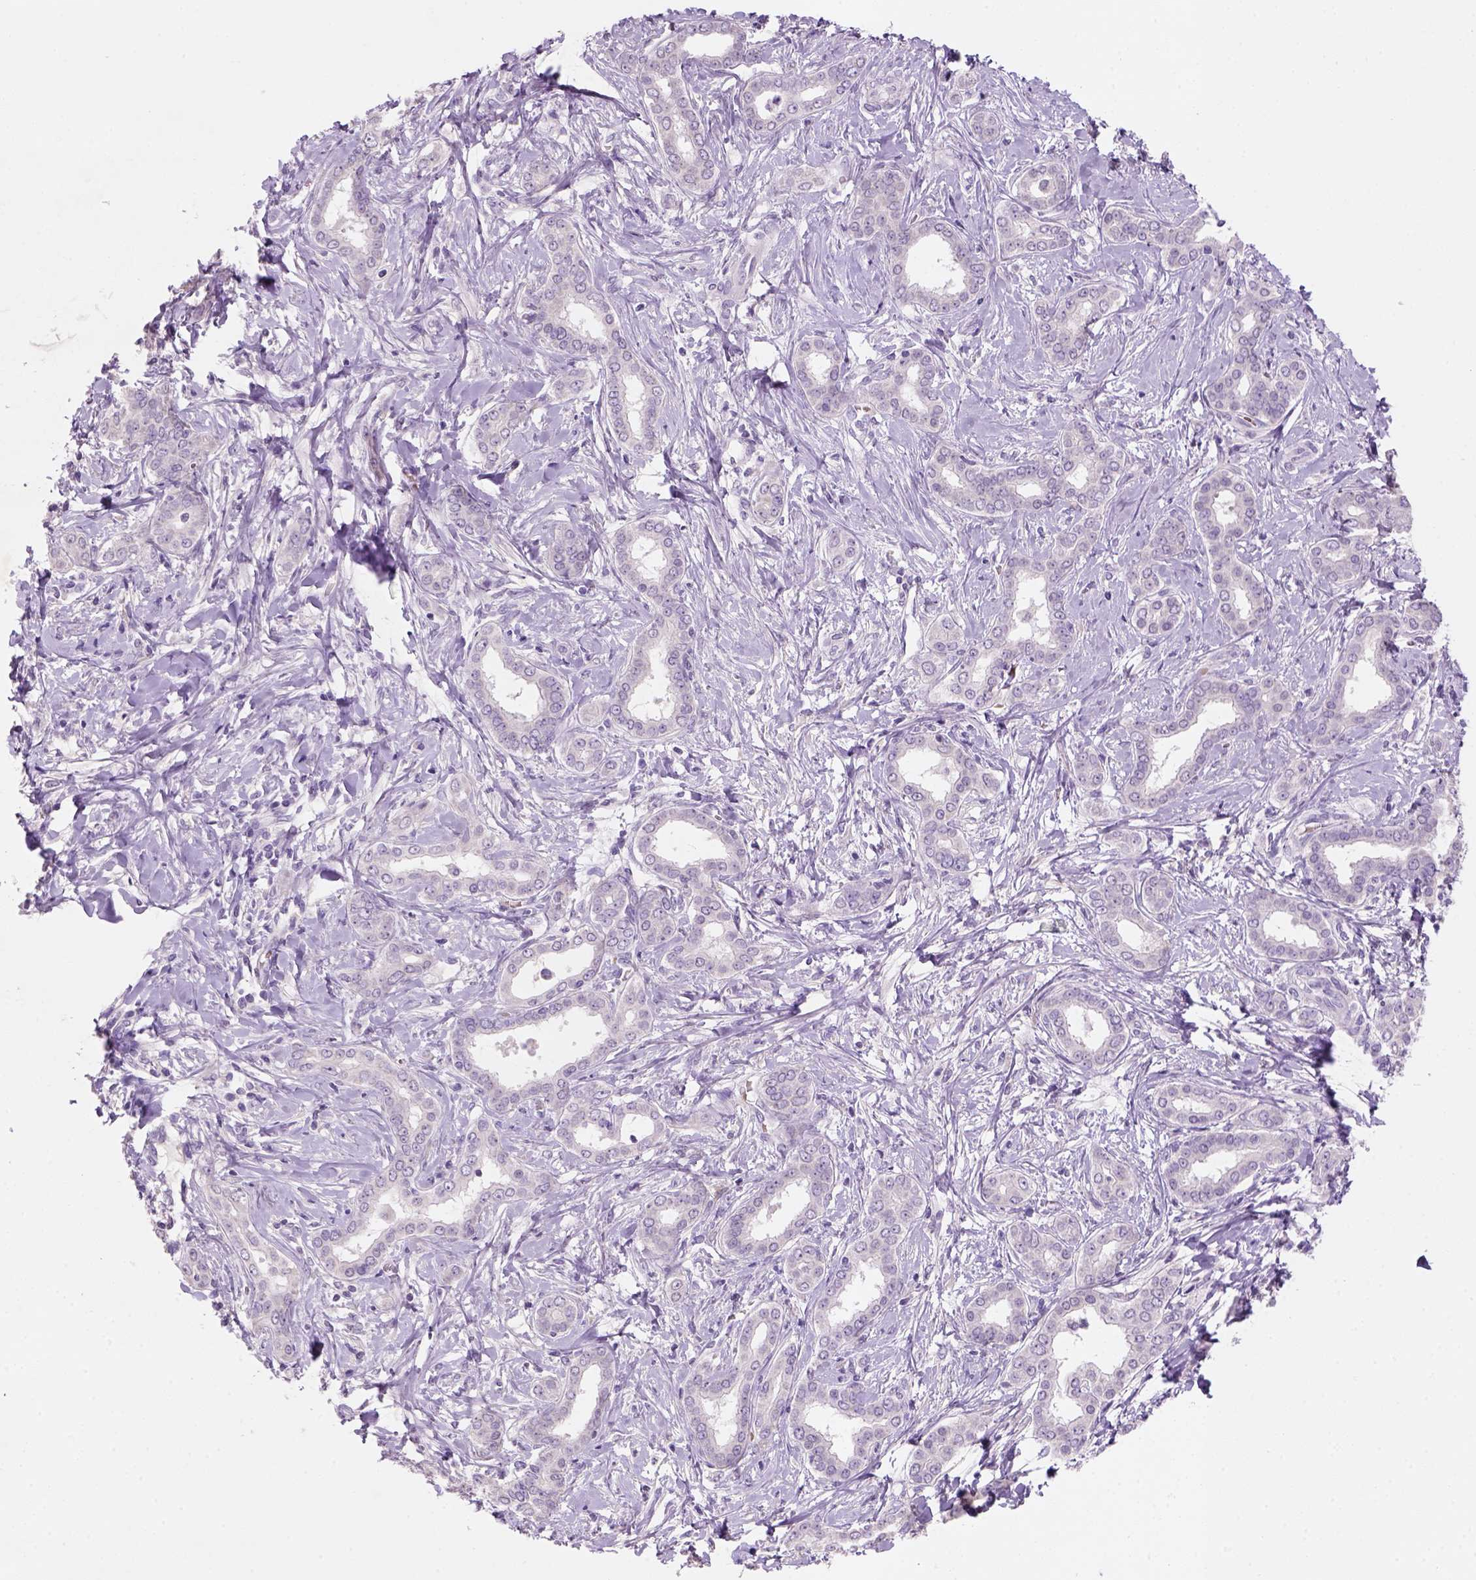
{"staining": {"intensity": "negative", "quantity": "none", "location": "none"}, "tissue": "liver cancer", "cell_type": "Tumor cells", "image_type": "cancer", "snomed": [{"axis": "morphology", "description": "Cholangiocarcinoma"}, {"axis": "topography", "description": "Liver"}], "caption": "High magnification brightfield microscopy of liver cholangiocarcinoma stained with DAB (3,3'-diaminobenzidine) (brown) and counterstained with hematoxylin (blue): tumor cells show no significant staining. (Brightfield microscopy of DAB (3,3'-diaminobenzidine) immunohistochemistry (IHC) at high magnification).", "gene": "ZMAT4", "patient": {"sex": "female", "age": 47}}